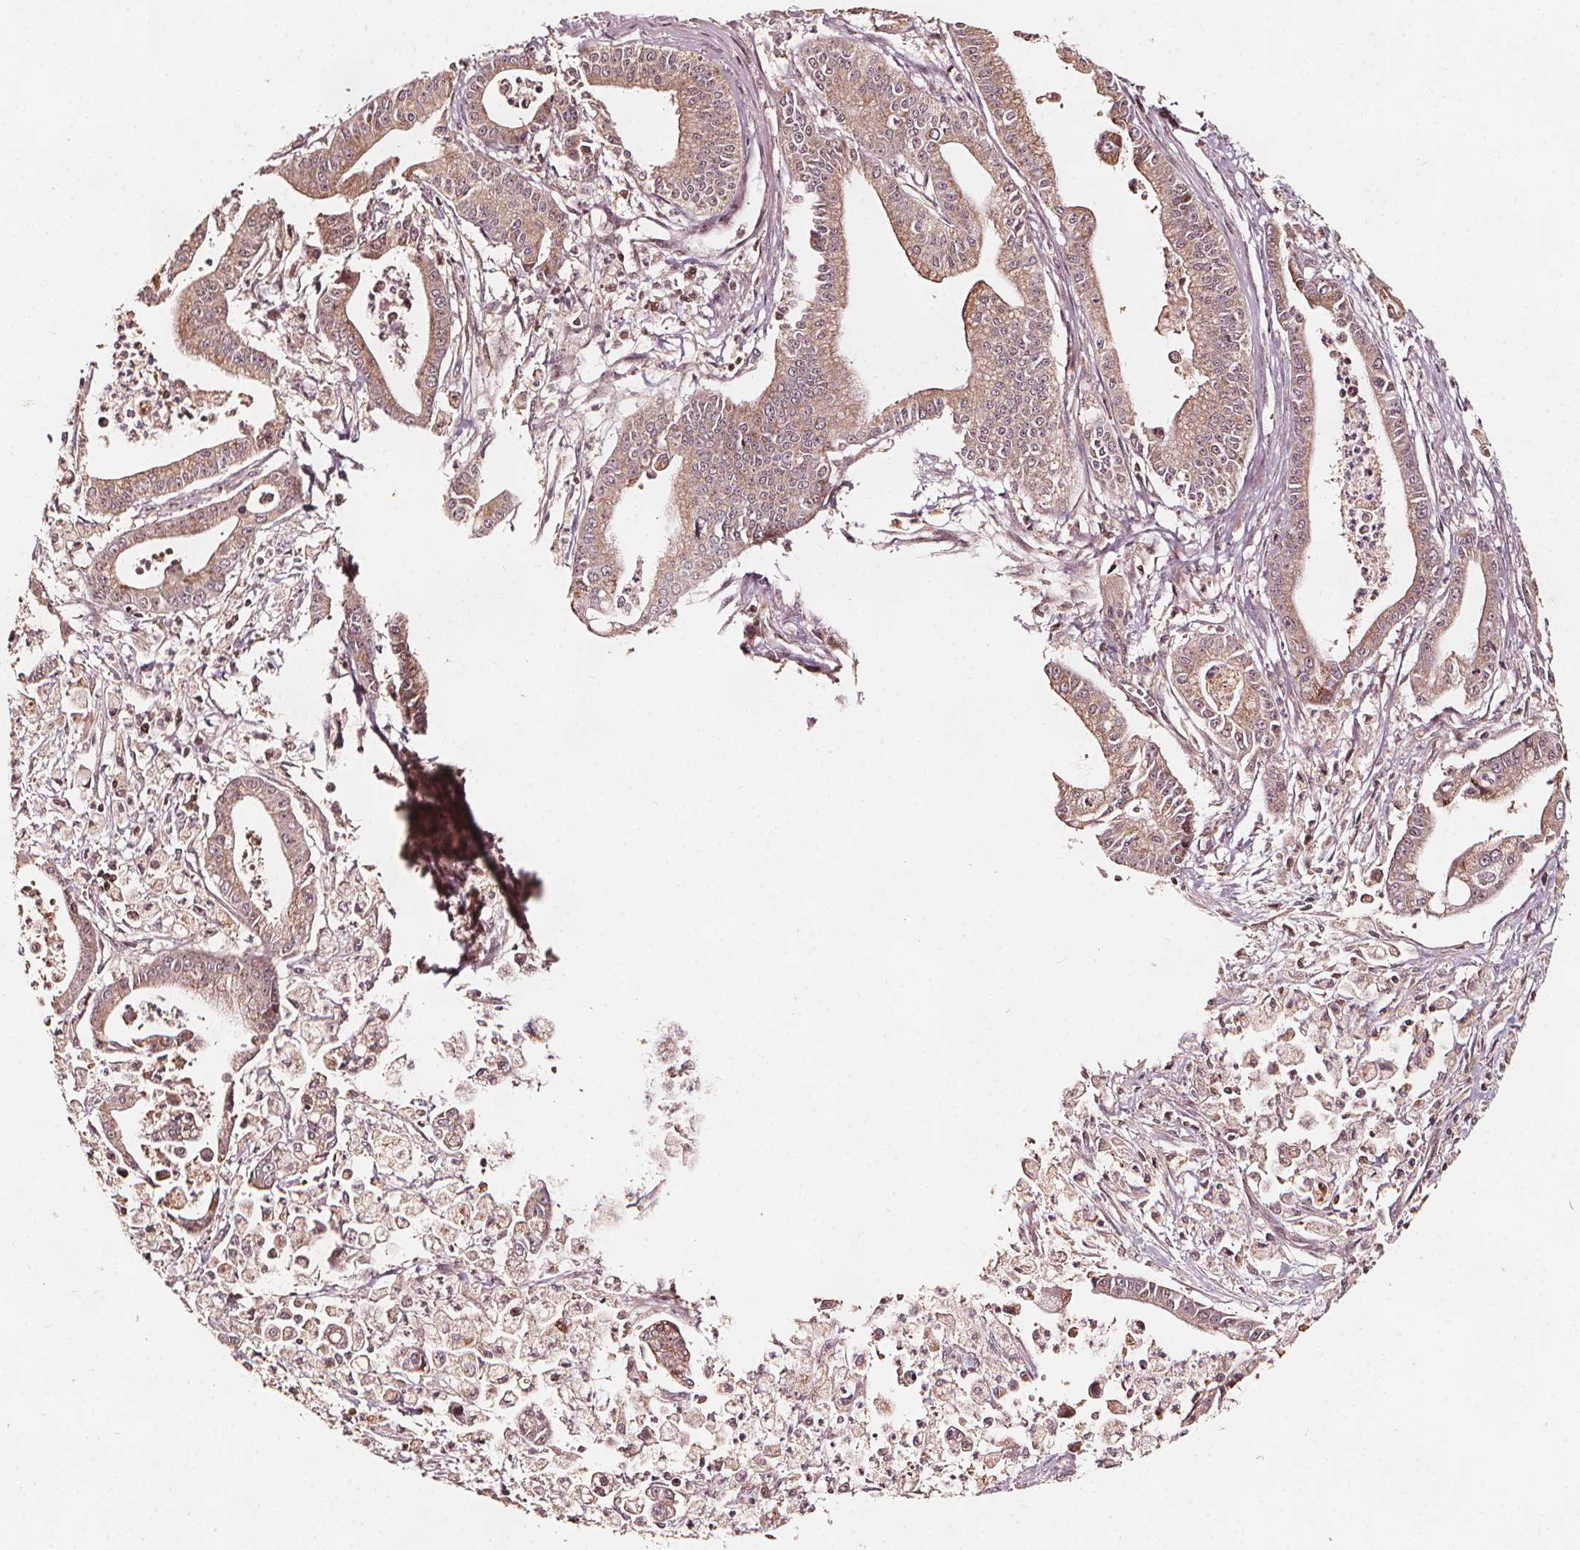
{"staining": {"intensity": "weak", "quantity": ">75%", "location": "cytoplasmic/membranous"}, "tissue": "pancreatic cancer", "cell_type": "Tumor cells", "image_type": "cancer", "snomed": [{"axis": "morphology", "description": "Adenocarcinoma, NOS"}, {"axis": "topography", "description": "Pancreas"}], "caption": "The immunohistochemical stain labels weak cytoplasmic/membranous positivity in tumor cells of pancreatic adenocarcinoma tissue. The protein is shown in brown color, while the nuclei are stained blue.", "gene": "AIP", "patient": {"sex": "female", "age": 65}}